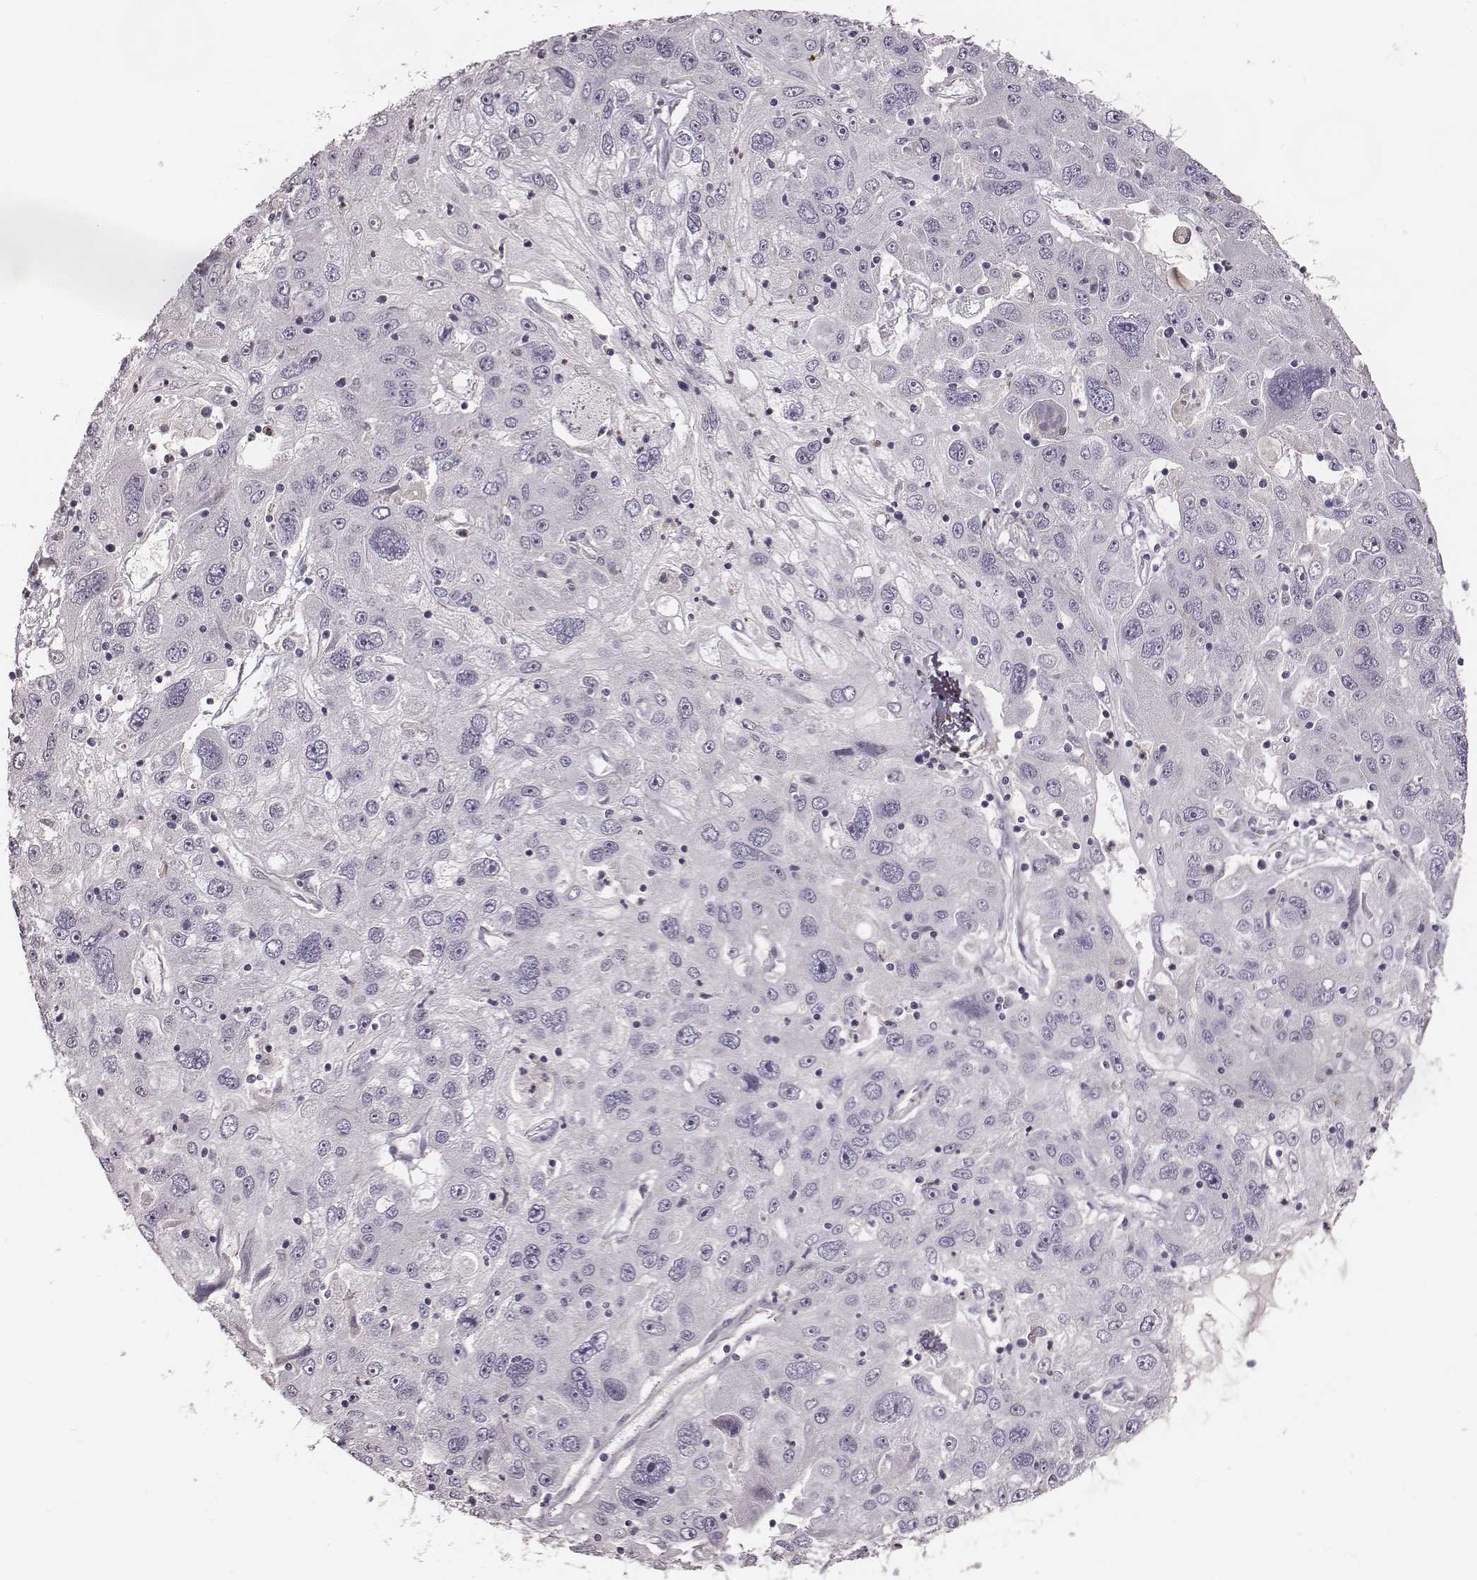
{"staining": {"intensity": "negative", "quantity": "none", "location": "none"}, "tissue": "stomach cancer", "cell_type": "Tumor cells", "image_type": "cancer", "snomed": [{"axis": "morphology", "description": "Adenocarcinoma, NOS"}, {"axis": "topography", "description": "Stomach"}], "caption": "This is an IHC histopathology image of adenocarcinoma (stomach). There is no staining in tumor cells.", "gene": "ZYX", "patient": {"sex": "male", "age": 56}}